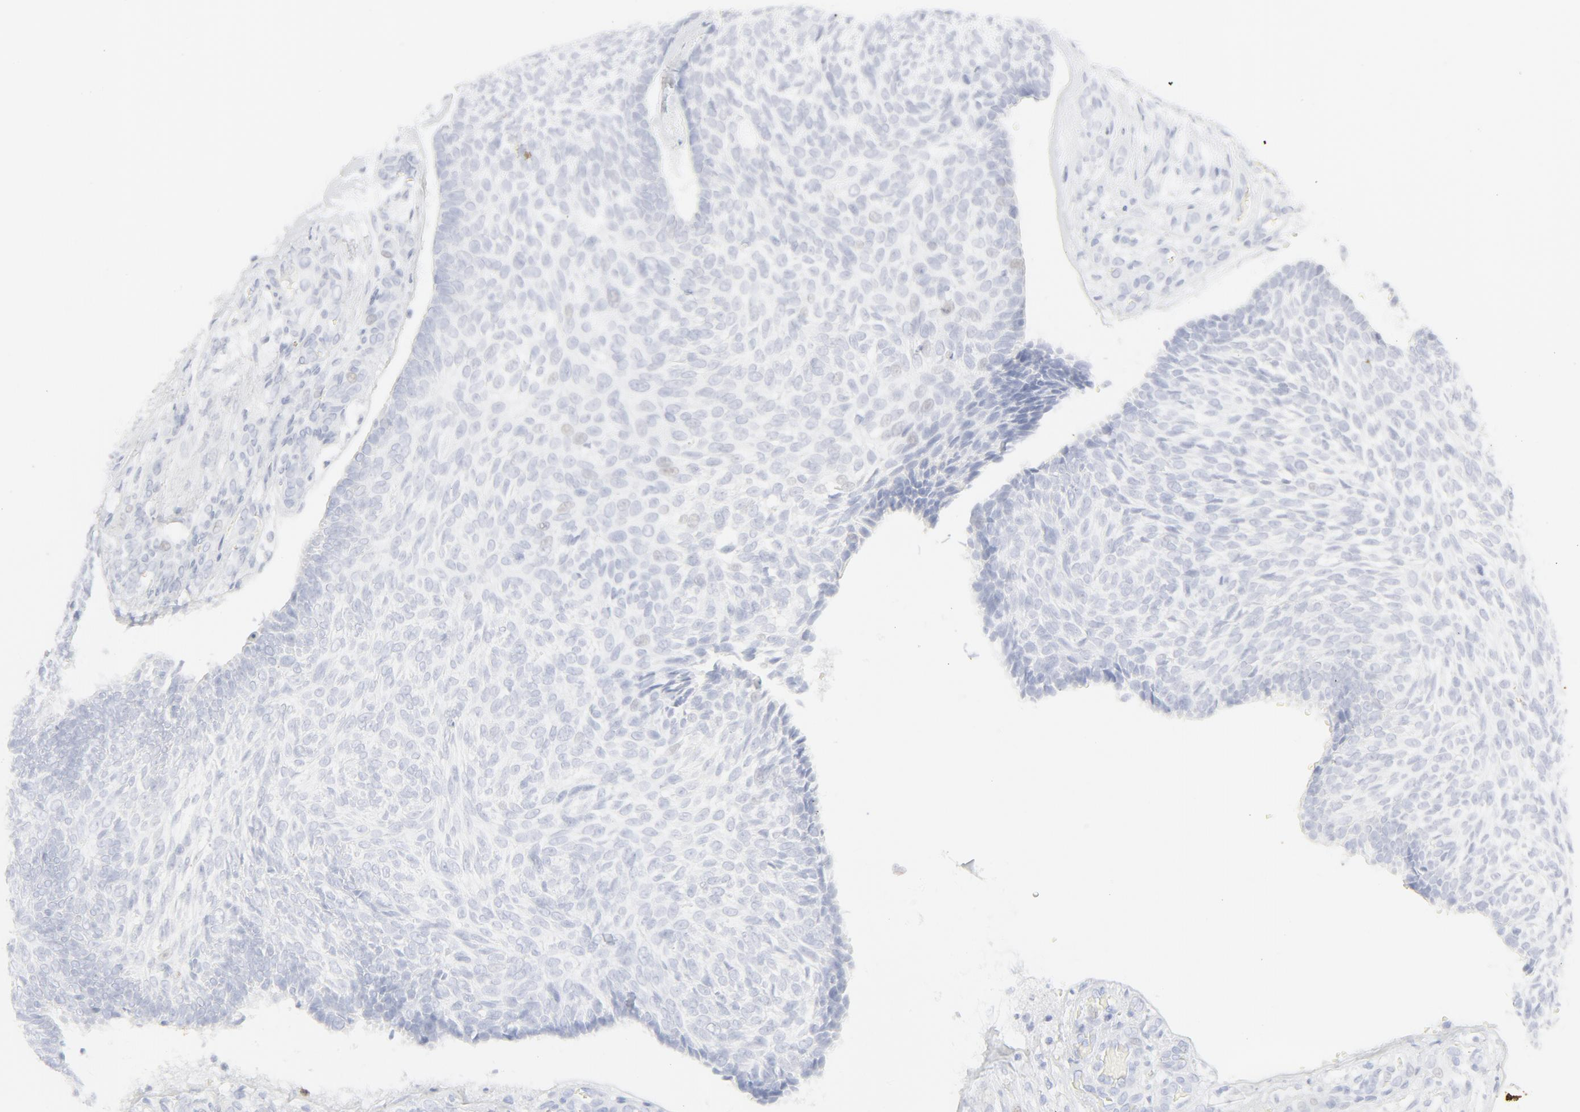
{"staining": {"intensity": "negative", "quantity": "none", "location": "none"}, "tissue": "skin cancer", "cell_type": "Tumor cells", "image_type": "cancer", "snomed": [{"axis": "morphology", "description": "Basal cell carcinoma"}, {"axis": "topography", "description": "Skin"}], "caption": "Tumor cells are negative for protein expression in human skin cancer (basal cell carcinoma).", "gene": "CCR7", "patient": {"sex": "male", "age": 72}}